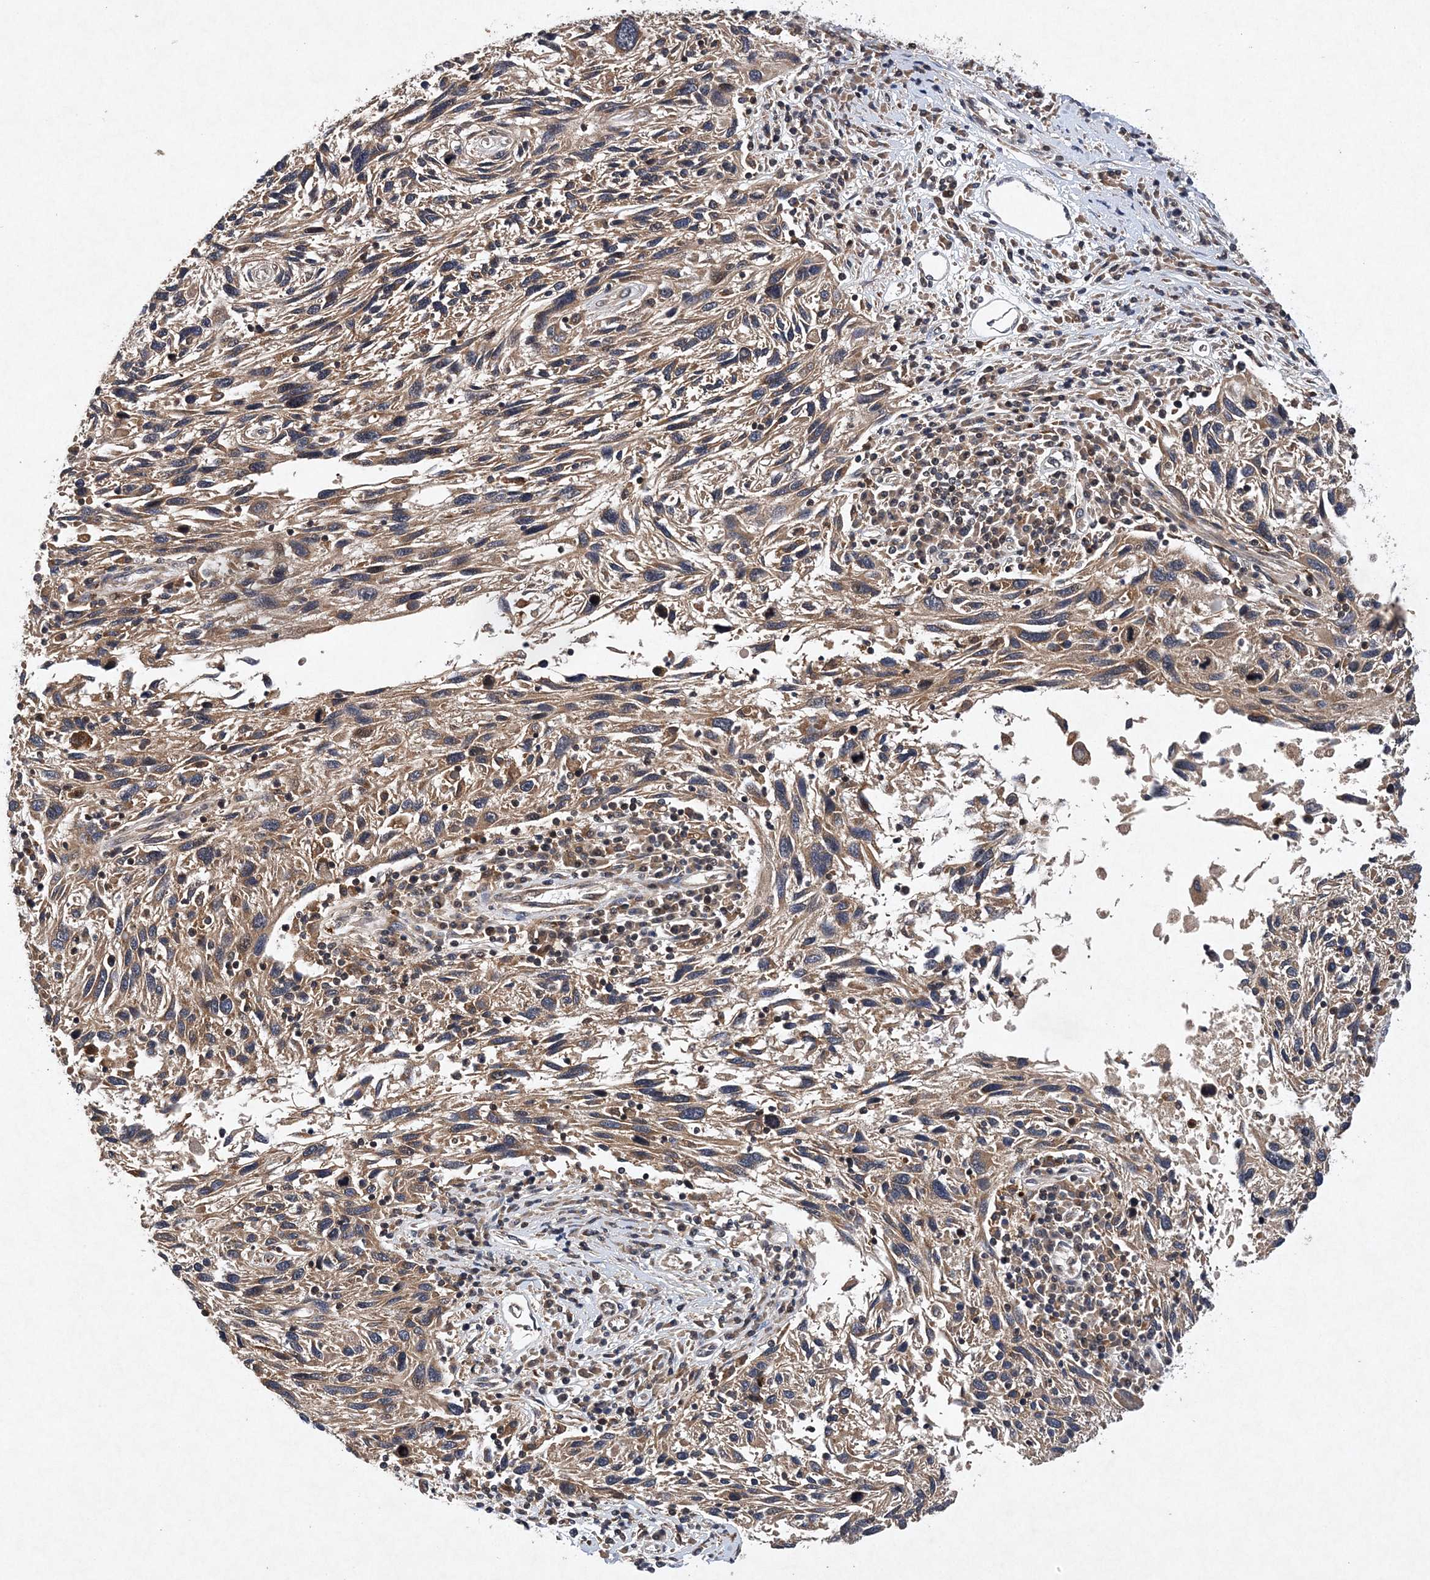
{"staining": {"intensity": "weak", "quantity": ">75%", "location": "cytoplasmic/membranous"}, "tissue": "melanoma", "cell_type": "Tumor cells", "image_type": "cancer", "snomed": [{"axis": "morphology", "description": "Malignant melanoma, NOS"}, {"axis": "topography", "description": "Skin"}], "caption": "High-power microscopy captured an immunohistochemistry photomicrograph of melanoma, revealing weak cytoplasmic/membranous positivity in about >75% of tumor cells.", "gene": "PROSER1", "patient": {"sex": "male", "age": 53}}